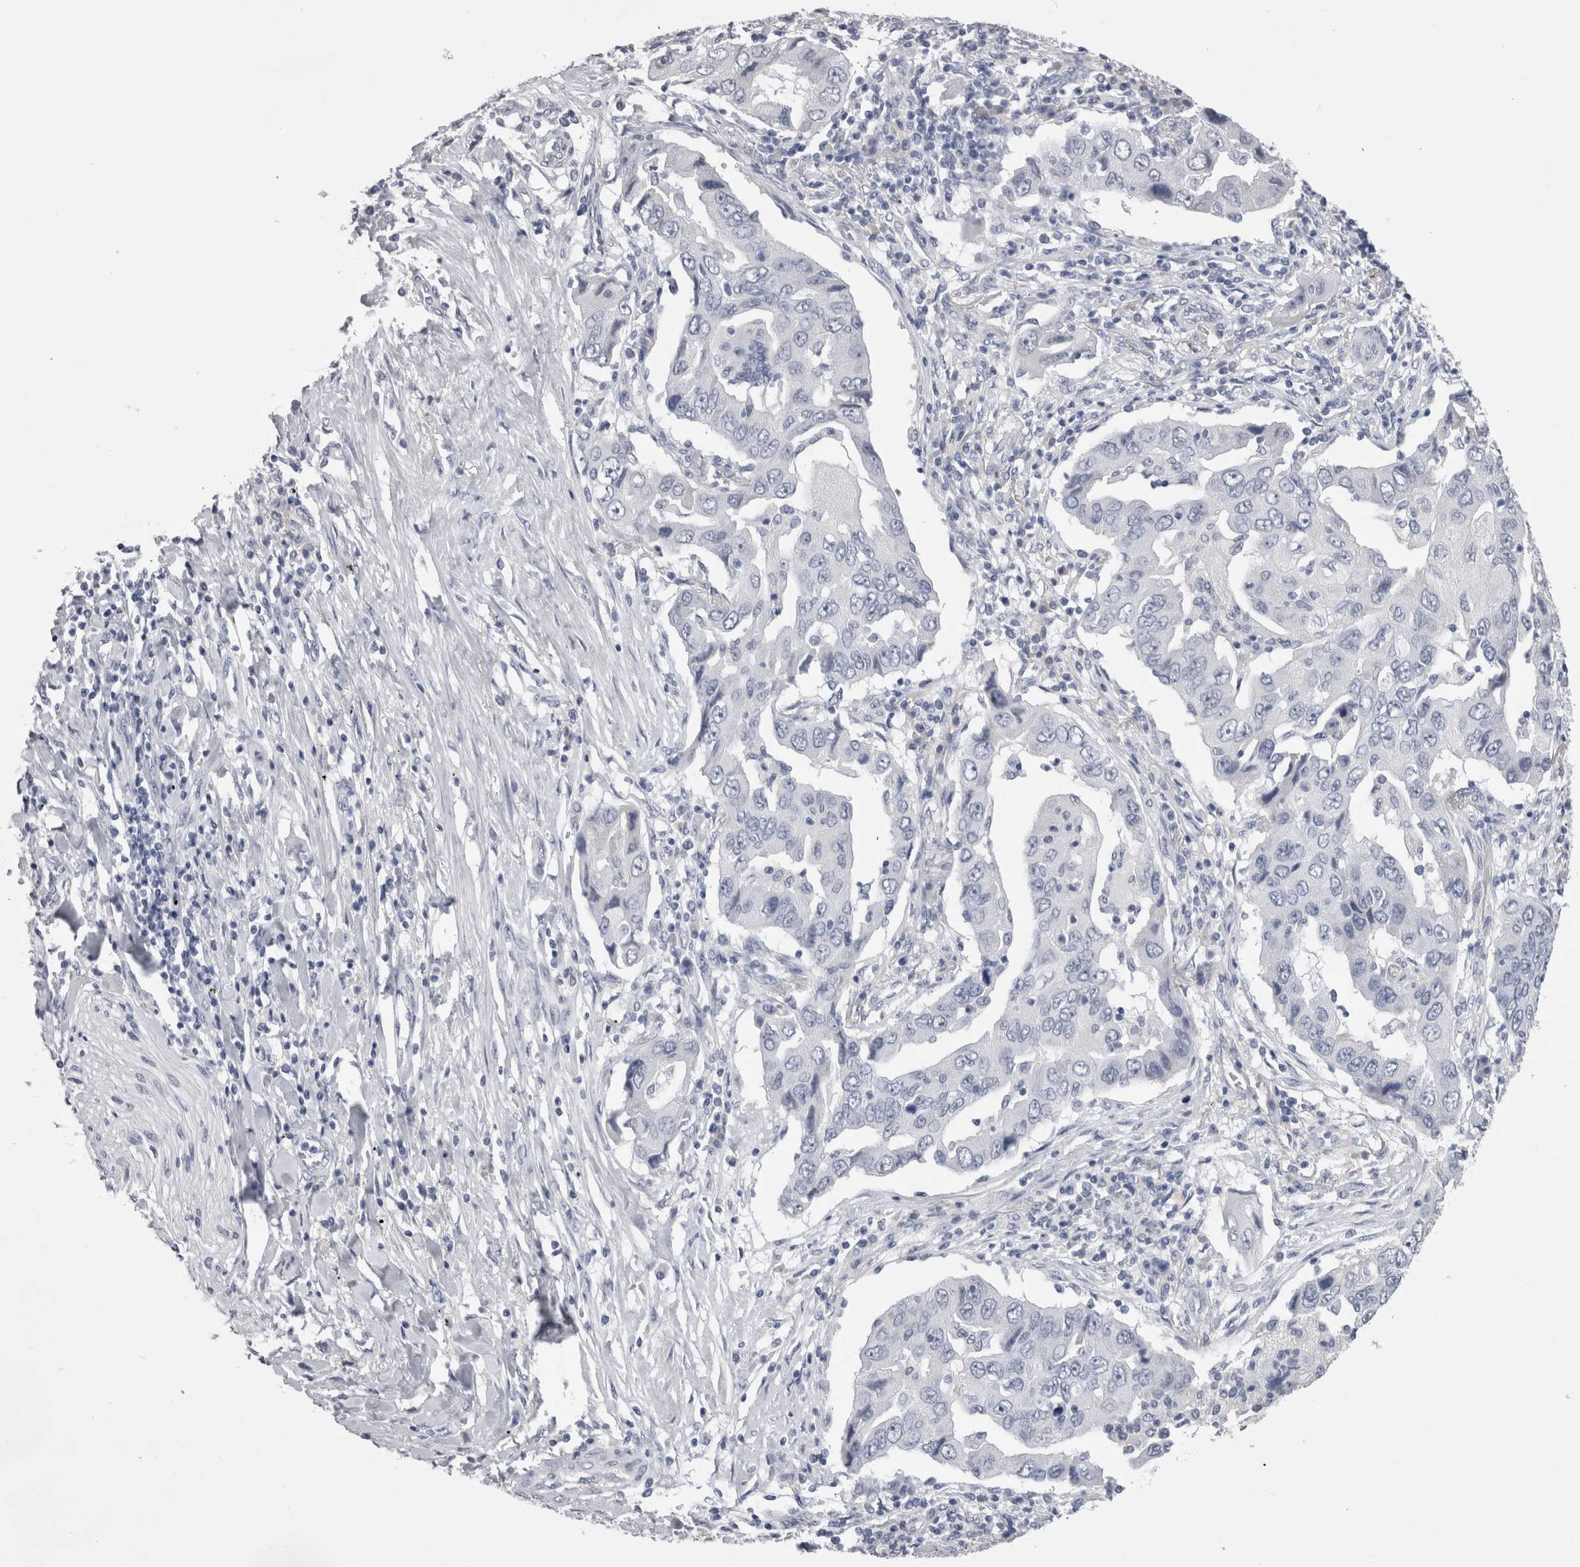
{"staining": {"intensity": "negative", "quantity": "none", "location": "none"}, "tissue": "lung cancer", "cell_type": "Tumor cells", "image_type": "cancer", "snomed": [{"axis": "morphology", "description": "Adenocarcinoma, NOS"}, {"axis": "topography", "description": "Lung"}], "caption": "High magnification brightfield microscopy of lung cancer stained with DAB (3,3'-diaminobenzidine) (brown) and counterstained with hematoxylin (blue): tumor cells show no significant staining.", "gene": "CDHR5", "patient": {"sex": "female", "age": 65}}